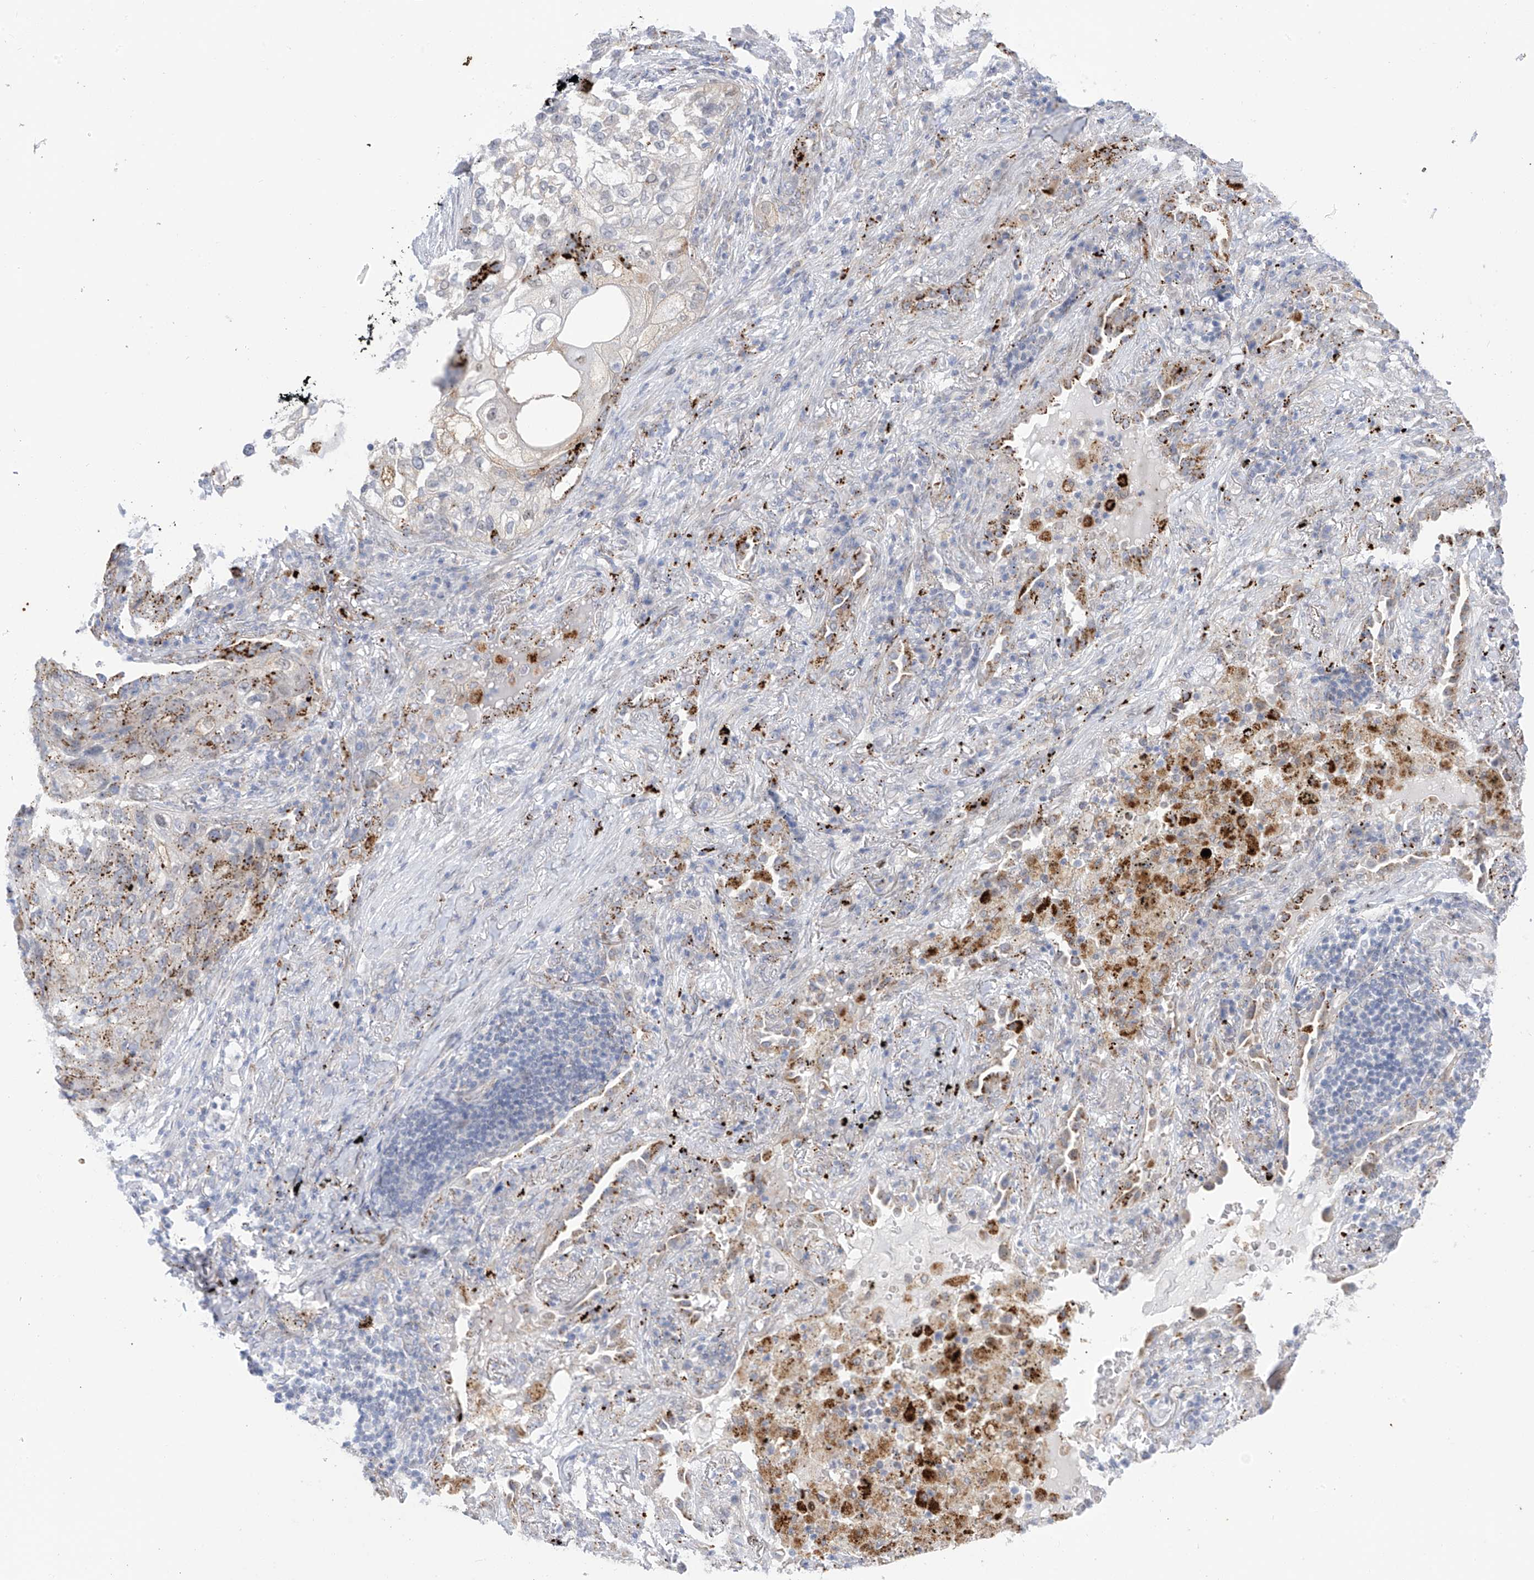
{"staining": {"intensity": "moderate", "quantity": "25%-75%", "location": "cytoplasmic/membranous"}, "tissue": "lung cancer", "cell_type": "Tumor cells", "image_type": "cancer", "snomed": [{"axis": "morphology", "description": "Squamous cell carcinoma, NOS"}, {"axis": "topography", "description": "Lung"}], "caption": "Protein staining reveals moderate cytoplasmic/membranous expression in approximately 25%-75% of tumor cells in lung squamous cell carcinoma. The staining was performed using DAB (3,3'-diaminobenzidine) to visualize the protein expression in brown, while the nuclei were stained in blue with hematoxylin (Magnification: 20x).", "gene": "PSPH", "patient": {"sex": "female", "age": 63}}